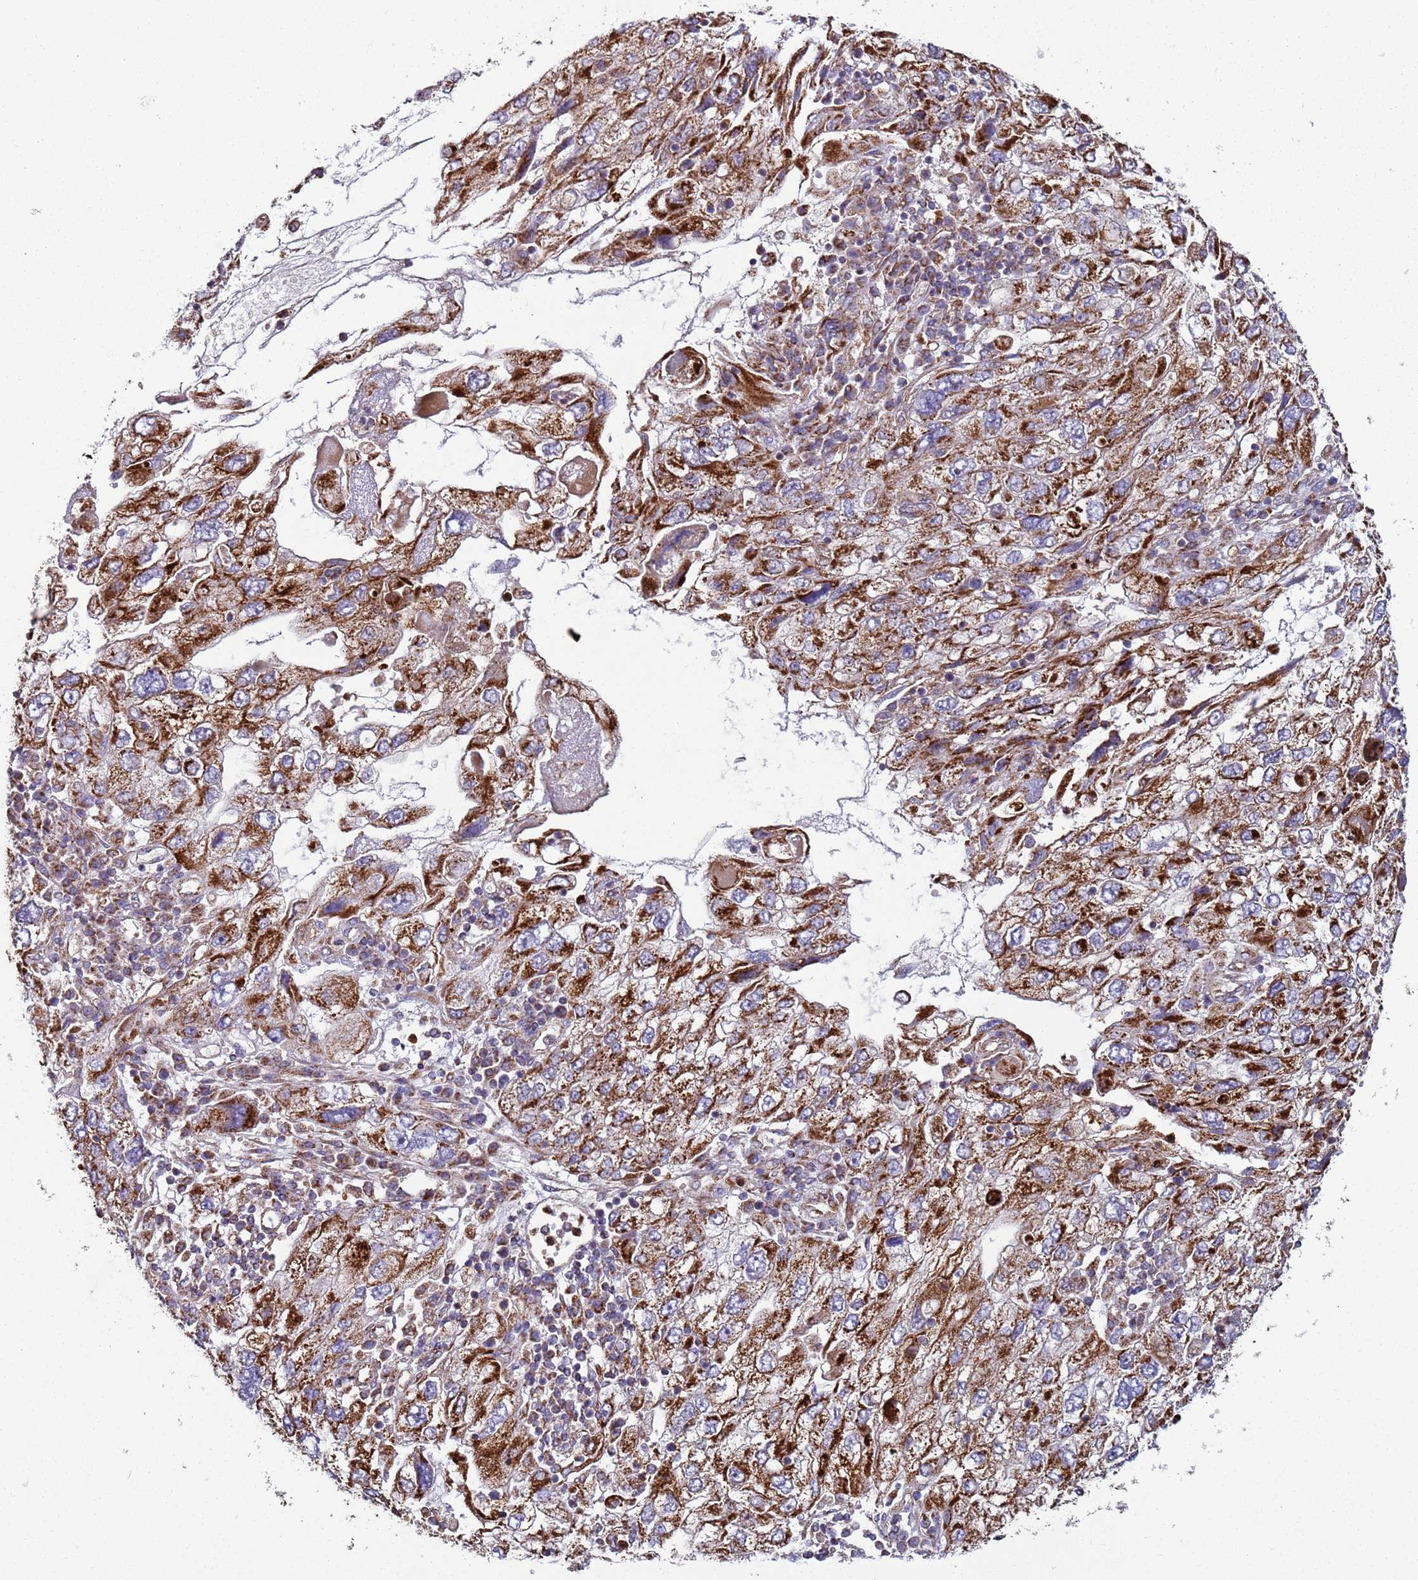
{"staining": {"intensity": "strong", "quantity": ">75%", "location": "cytoplasmic/membranous"}, "tissue": "endometrial cancer", "cell_type": "Tumor cells", "image_type": "cancer", "snomed": [{"axis": "morphology", "description": "Adenocarcinoma, NOS"}, {"axis": "topography", "description": "Endometrium"}], "caption": "Human endometrial cancer stained with a protein marker exhibits strong staining in tumor cells.", "gene": "FBXO33", "patient": {"sex": "female", "age": 49}}